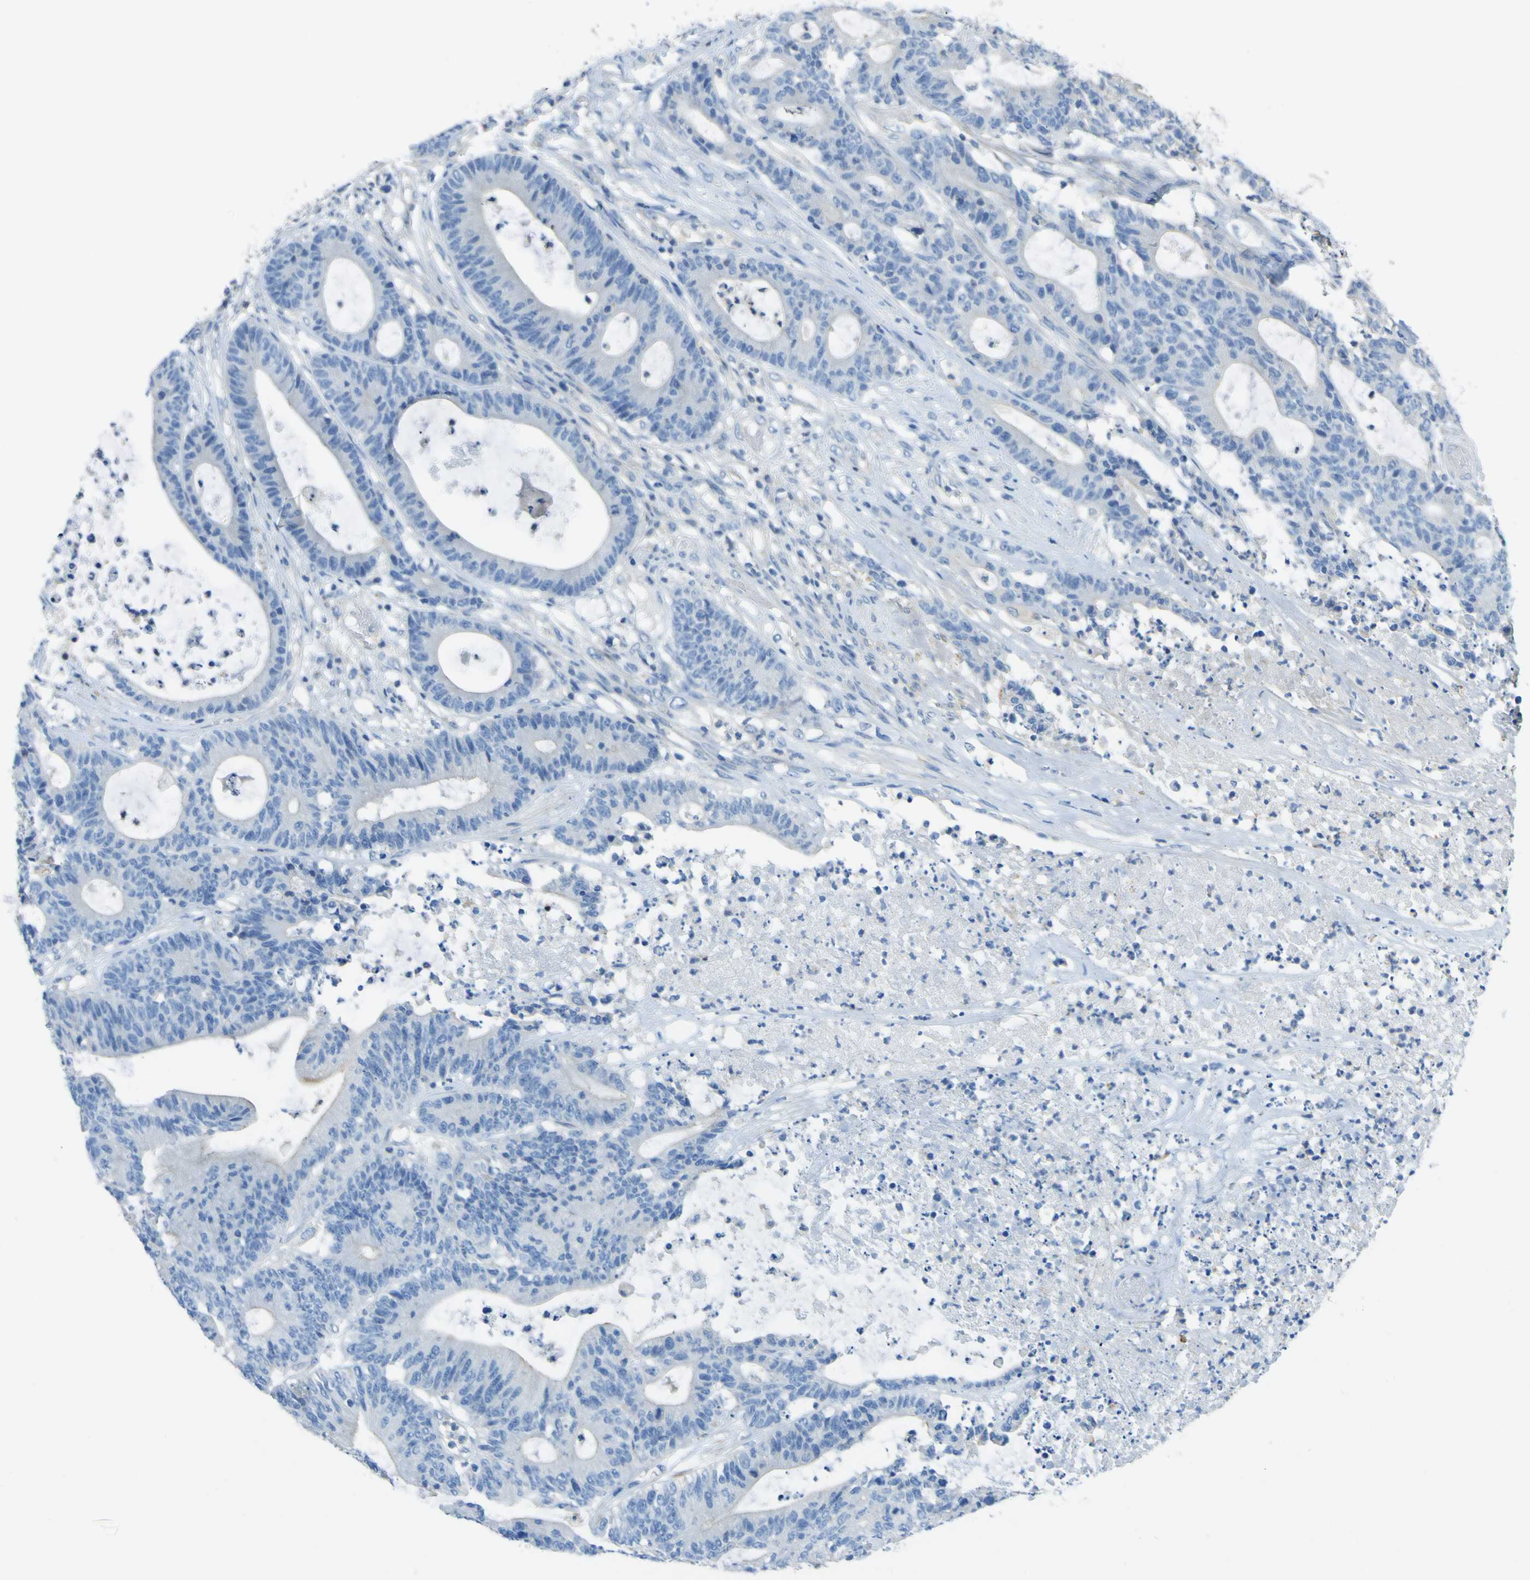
{"staining": {"intensity": "negative", "quantity": "none", "location": "none"}, "tissue": "colorectal cancer", "cell_type": "Tumor cells", "image_type": "cancer", "snomed": [{"axis": "morphology", "description": "Adenocarcinoma, NOS"}, {"axis": "topography", "description": "Colon"}], "caption": "This is an immunohistochemistry (IHC) image of human colorectal cancer. There is no staining in tumor cells.", "gene": "OGN", "patient": {"sex": "female", "age": 84}}